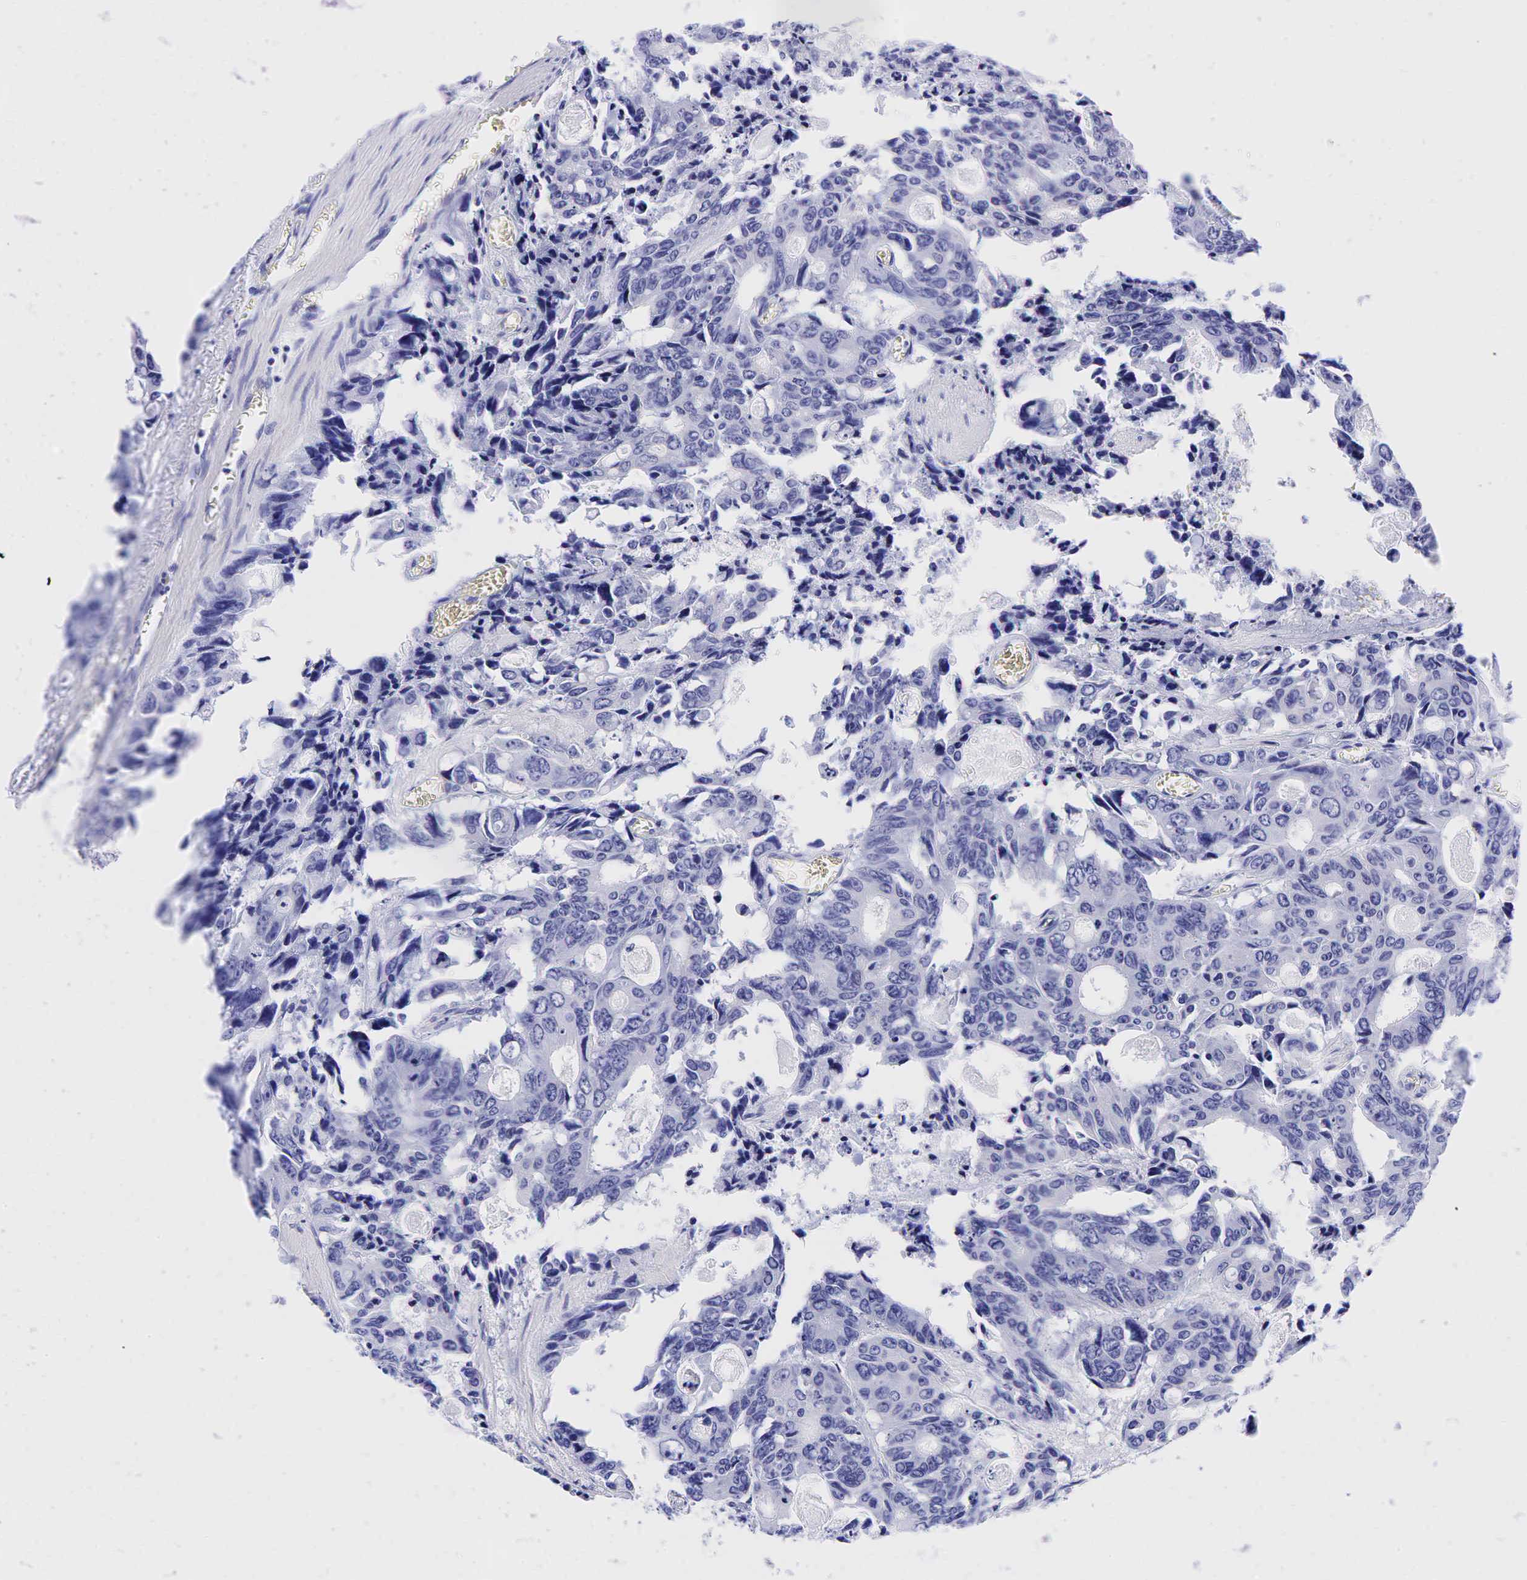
{"staining": {"intensity": "negative", "quantity": "none", "location": "none"}, "tissue": "colorectal cancer", "cell_type": "Tumor cells", "image_type": "cancer", "snomed": [{"axis": "morphology", "description": "Adenocarcinoma, NOS"}, {"axis": "topography", "description": "Rectum"}], "caption": "Immunohistochemistry histopathology image of human colorectal cancer (adenocarcinoma) stained for a protein (brown), which exhibits no expression in tumor cells.", "gene": "GCG", "patient": {"sex": "male", "age": 76}}